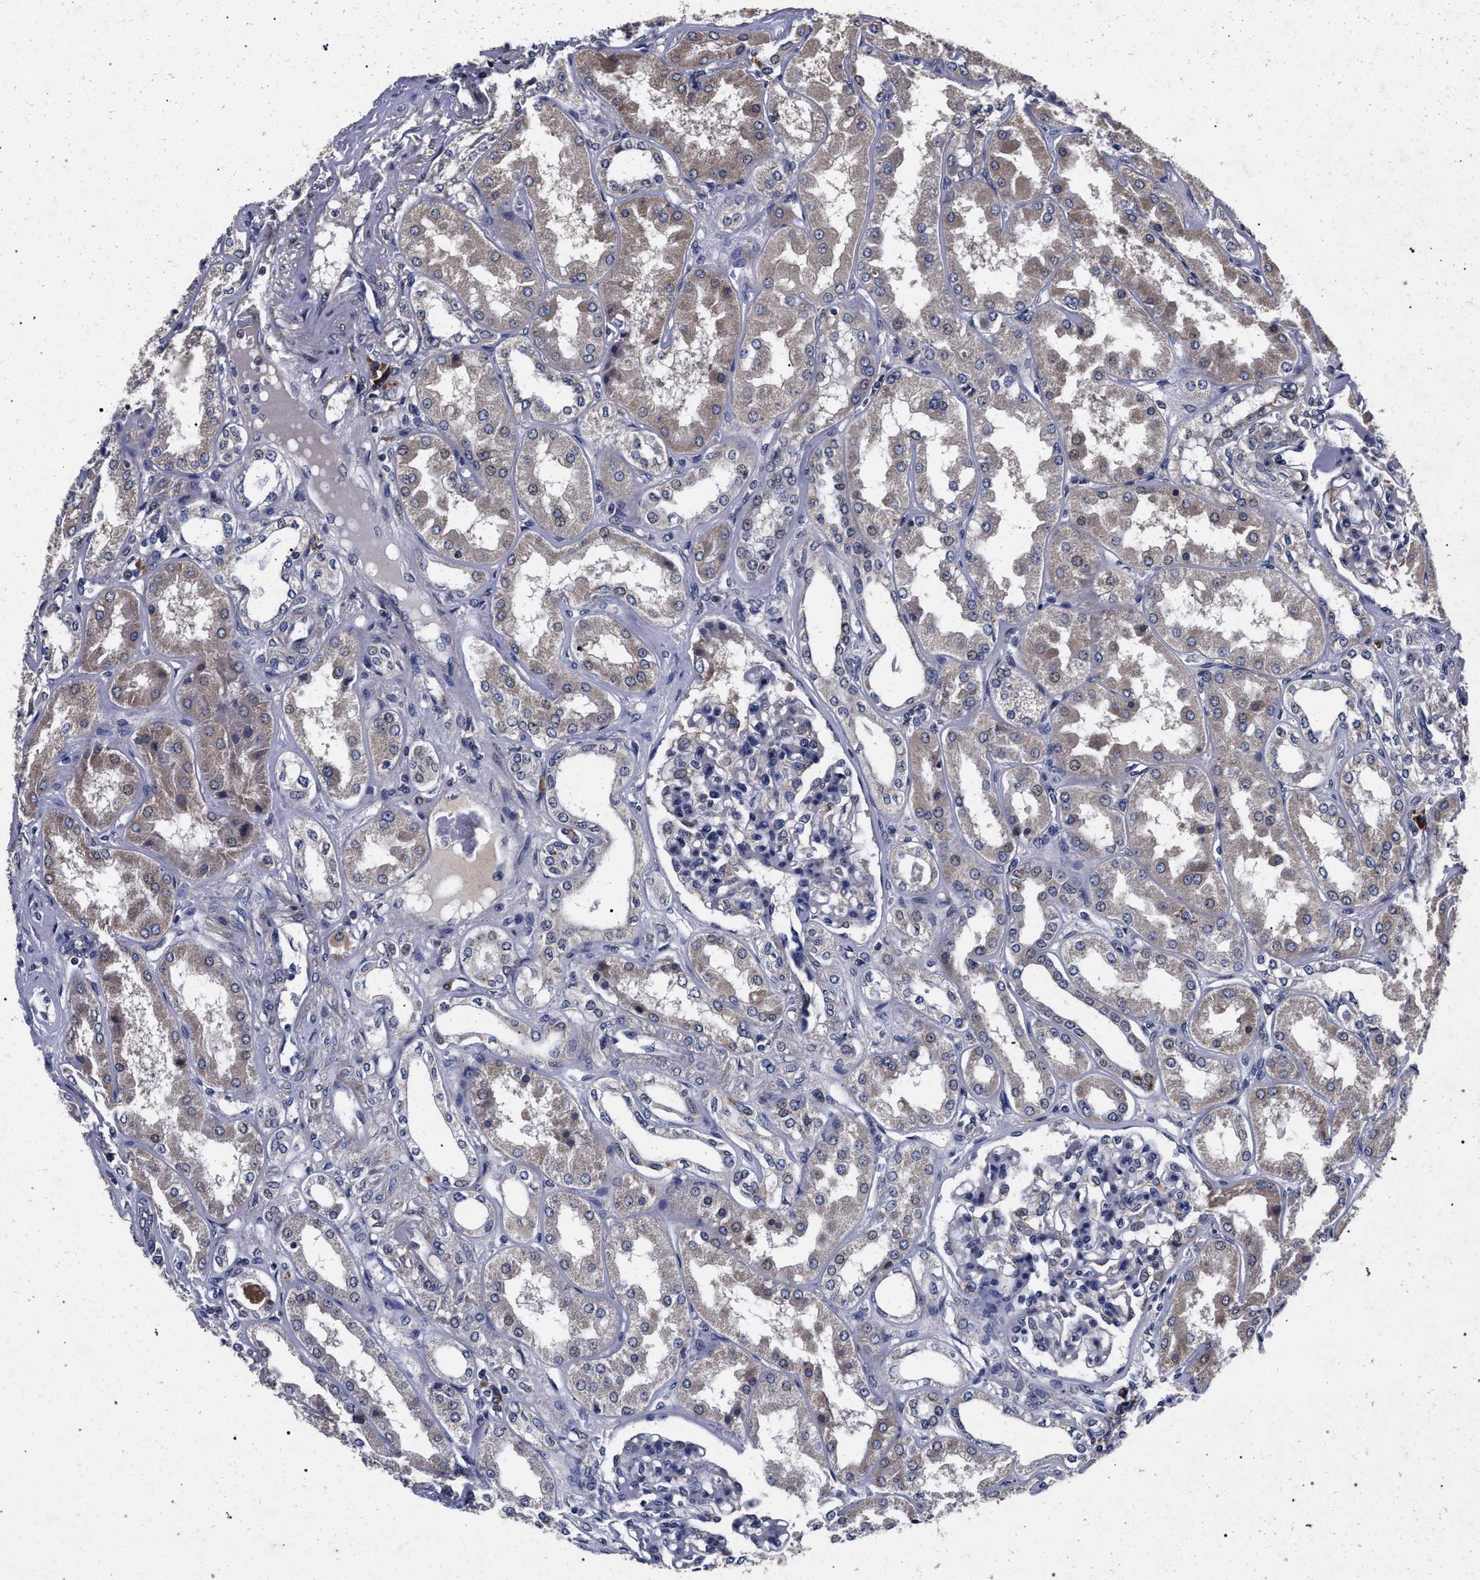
{"staining": {"intensity": "negative", "quantity": "none", "location": "none"}, "tissue": "kidney", "cell_type": "Cells in glomeruli", "image_type": "normal", "snomed": [{"axis": "morphology", "description": "Normal tissue, NOS"}, {"axis": "topography", "description": "Kidney"}], "caption": "High magnification brightfield microscopy of normal kidney stained with DAB (3,3'-diaminobenzidine) (brown) and counterstained with hematoxylin (blue): cells in glomeruli show no significant positivity. Nuclei are stained in blue.", "gene": "CFAP95", "patient": {"sex": "female", "age": 56}}